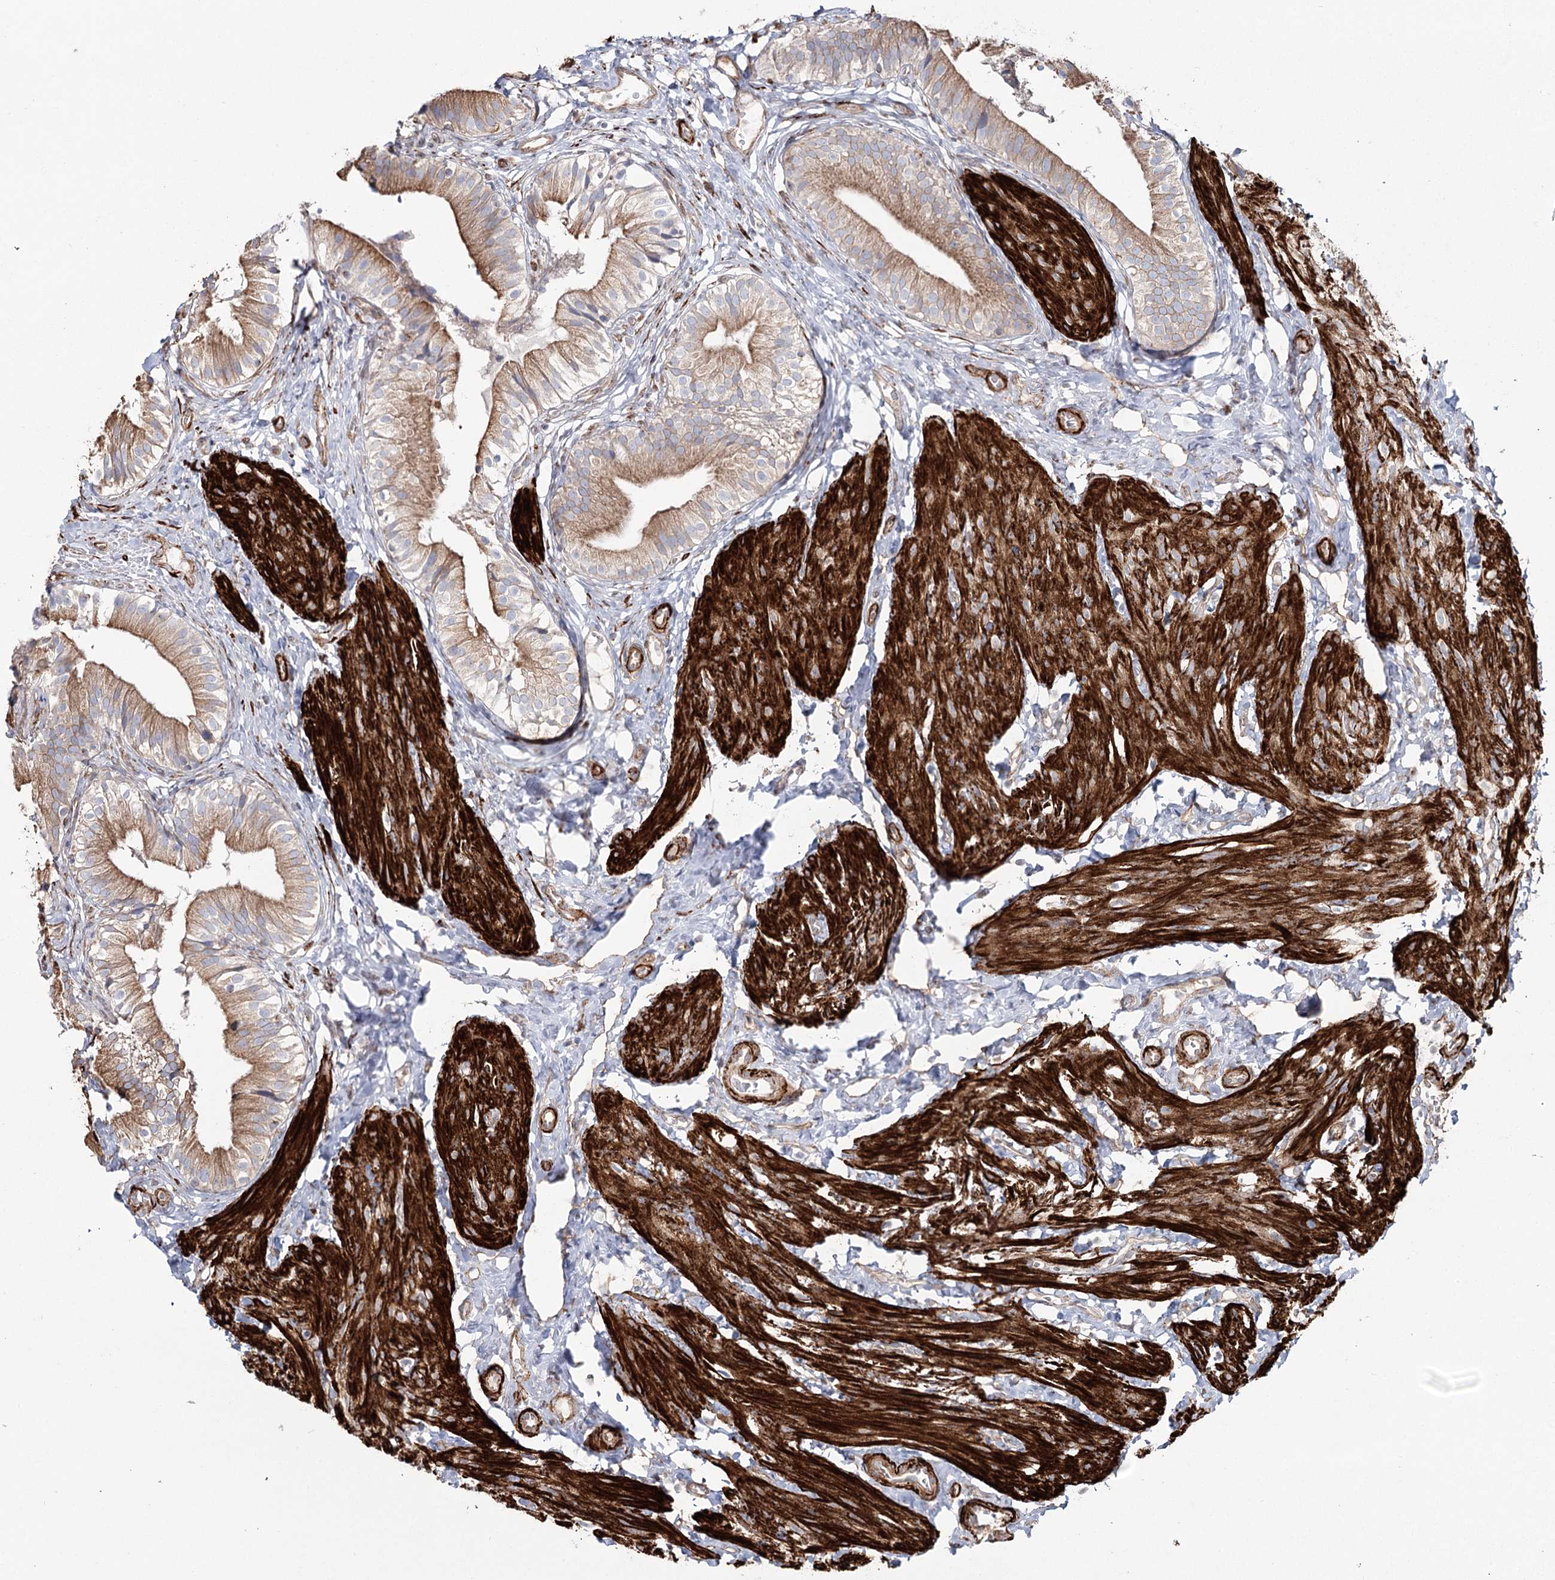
{"staining": {"intensity": "moderate", "quantity": "25%-75%", "location": "cytoplasmic/membranous"}, "tissue": "gallbladder", "cell_type": "Glandular cells", "image_type": "normal", "snomed": [{"axis": "morphology", "description": "Normal tissue, NOS"}, {"axis": "topography", "description": "Gallbladder"}], "caption": "Protein staining by immunohistochemistry demonstrates moderate cytoplasmic/membranous expression in about 25%-75% of glandular cells in benign gallbladder.", "gene": "SUMF1", "patient": {"sex": "female", "age": 47}}